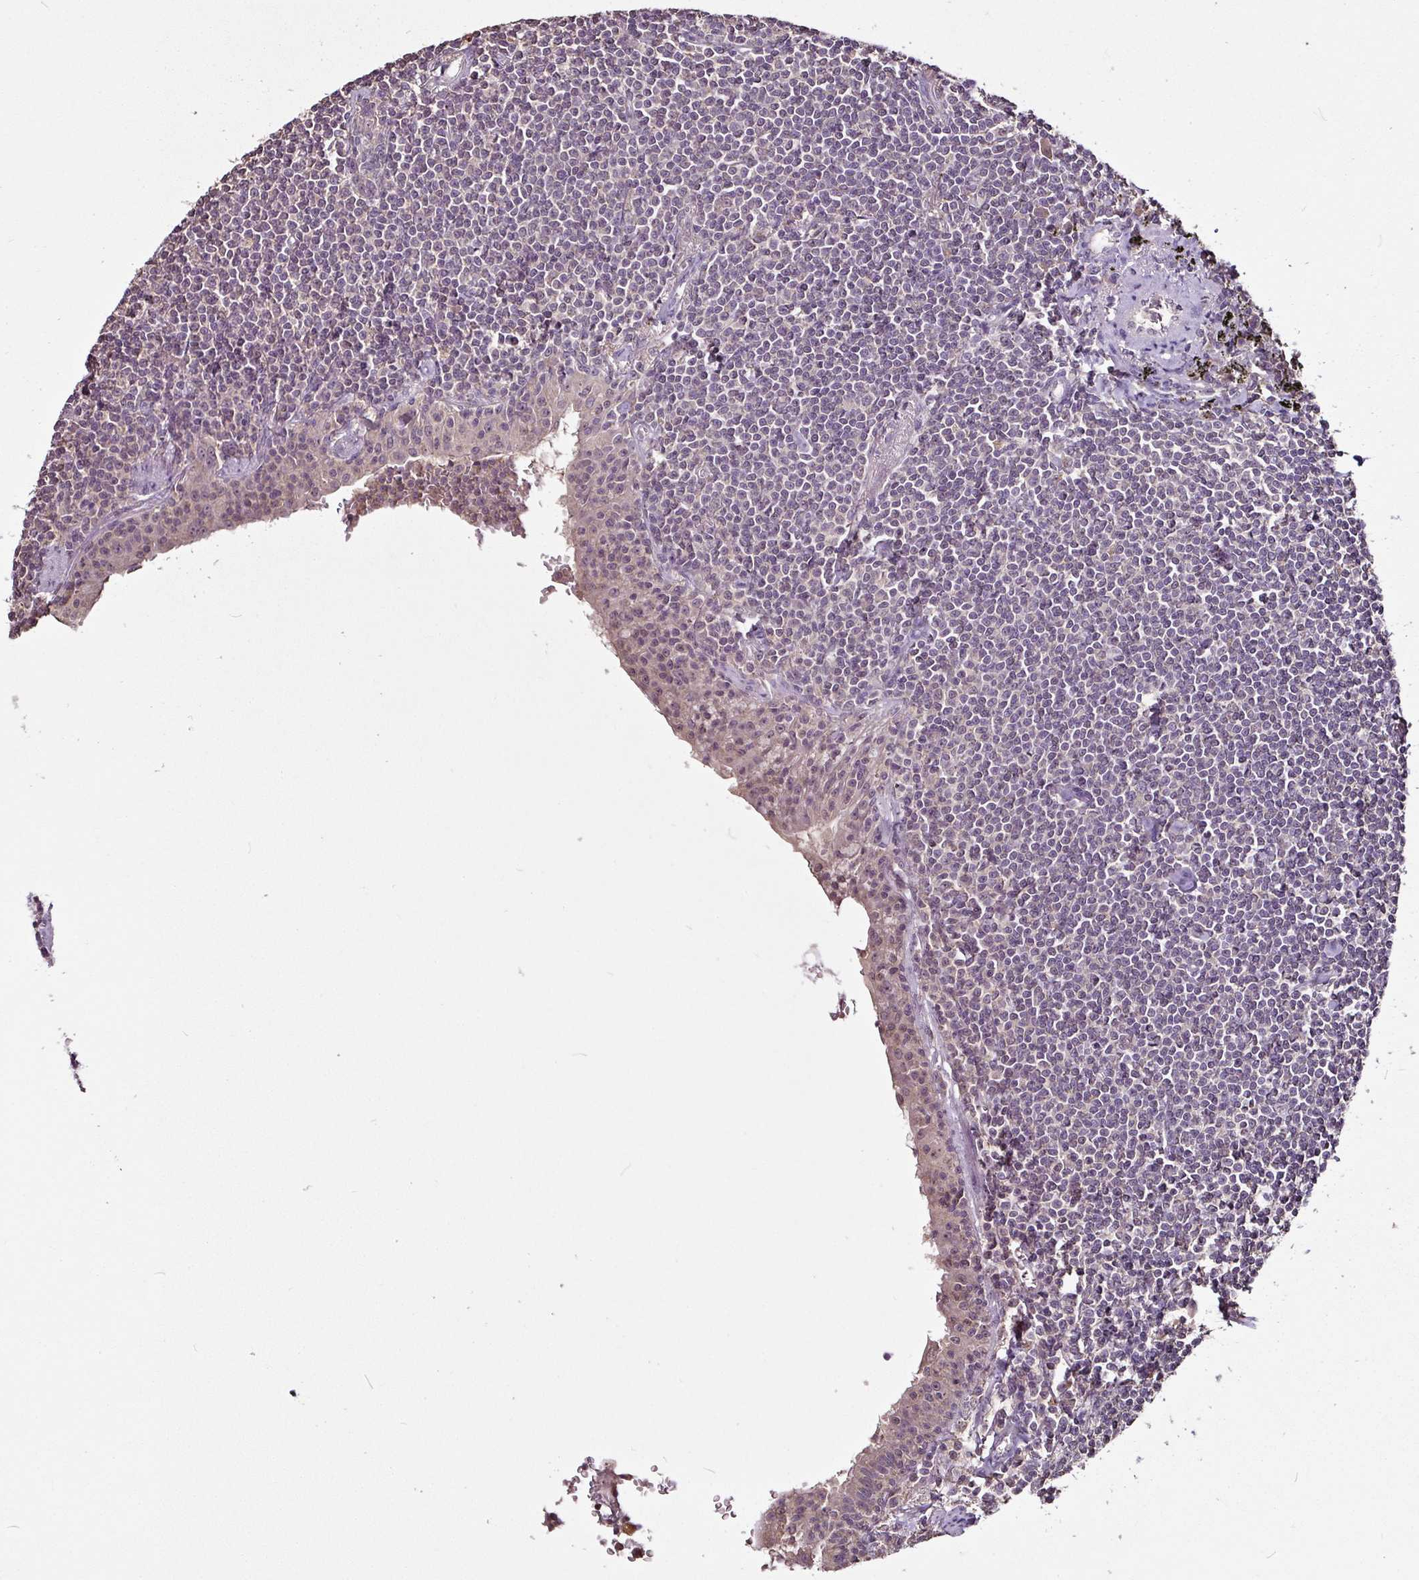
{"staining": {"intensity": "negative", "quantity": "none", "location": "none"}, "tissue": "lymphoma", "cell_type": "Tumor cells", "image_type": "cancer", "snomed": [{"axis": "morphology", "description": "Malignant lymphoma, non-Hodgkin's type, Low grade"}, {"axis": "topography", "description": "Lung"}], "caption": "Tumor cells show no significant protein staining in low-grade malignant lymphoma, non-Hodgkin's type.", "gene": "RPL38", "patient": {"sex": "female", "age": 71}}